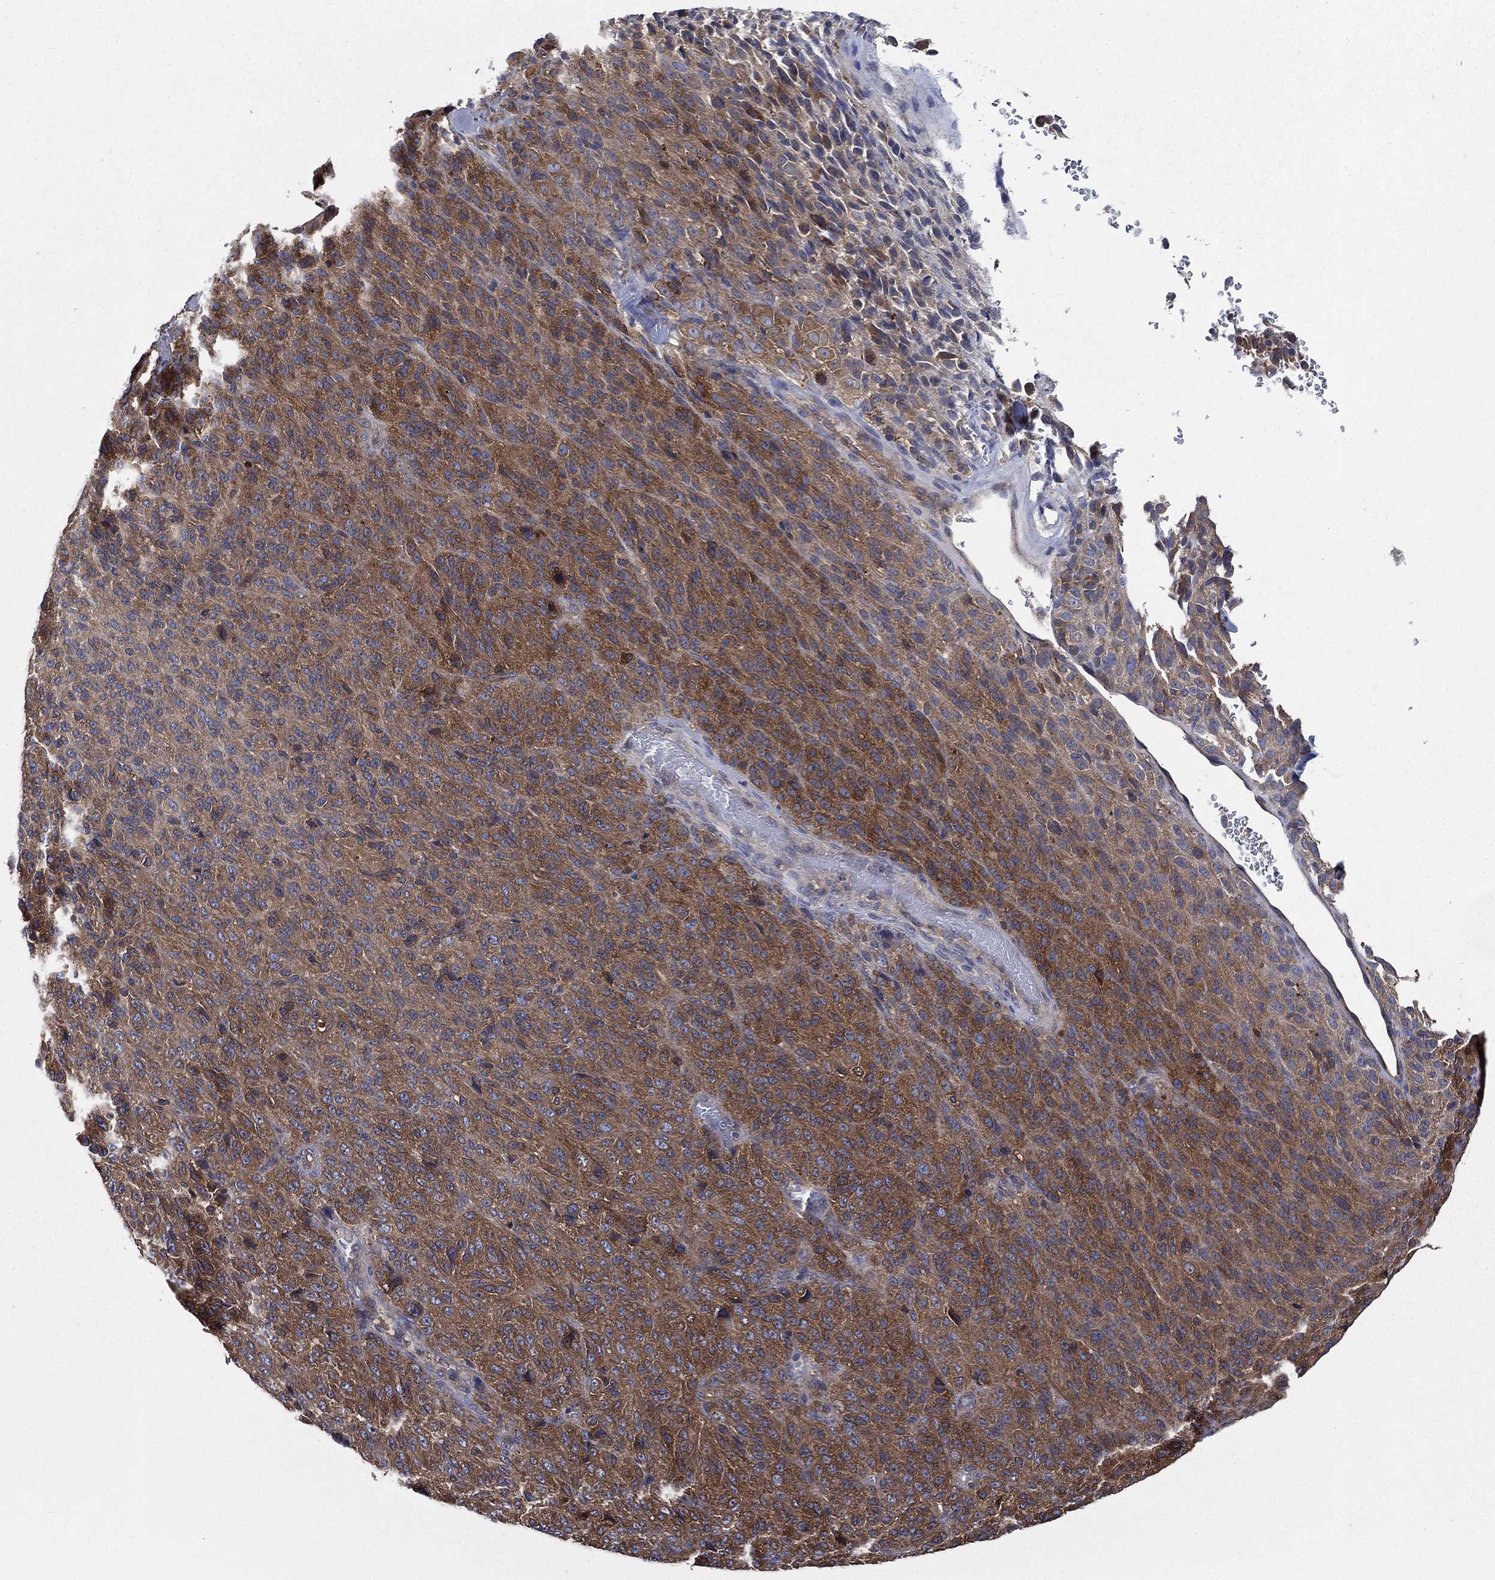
{"staining": {"intensity": "strong", "quantity": "25%-75%", "location": "cytoplasmic/membranous"}, "tissue": "melanoma", "cell_type": "Tumor cells", "image_type": "cancer", "snomed": [{"axis": "morphology", "description": "Malignant melanoma, Metastatic site"}, {"axis": "topography", "description": "Brain"}], "caption": "This is an image of immunohistochemistry (IHC) staining of malignant melanoma (metastatic site), which shows strong expression in the cytoplasmic/membranous of tumor cells.", "gene": "SMPD3", "patient": {"sex": "female", "age": 56}}